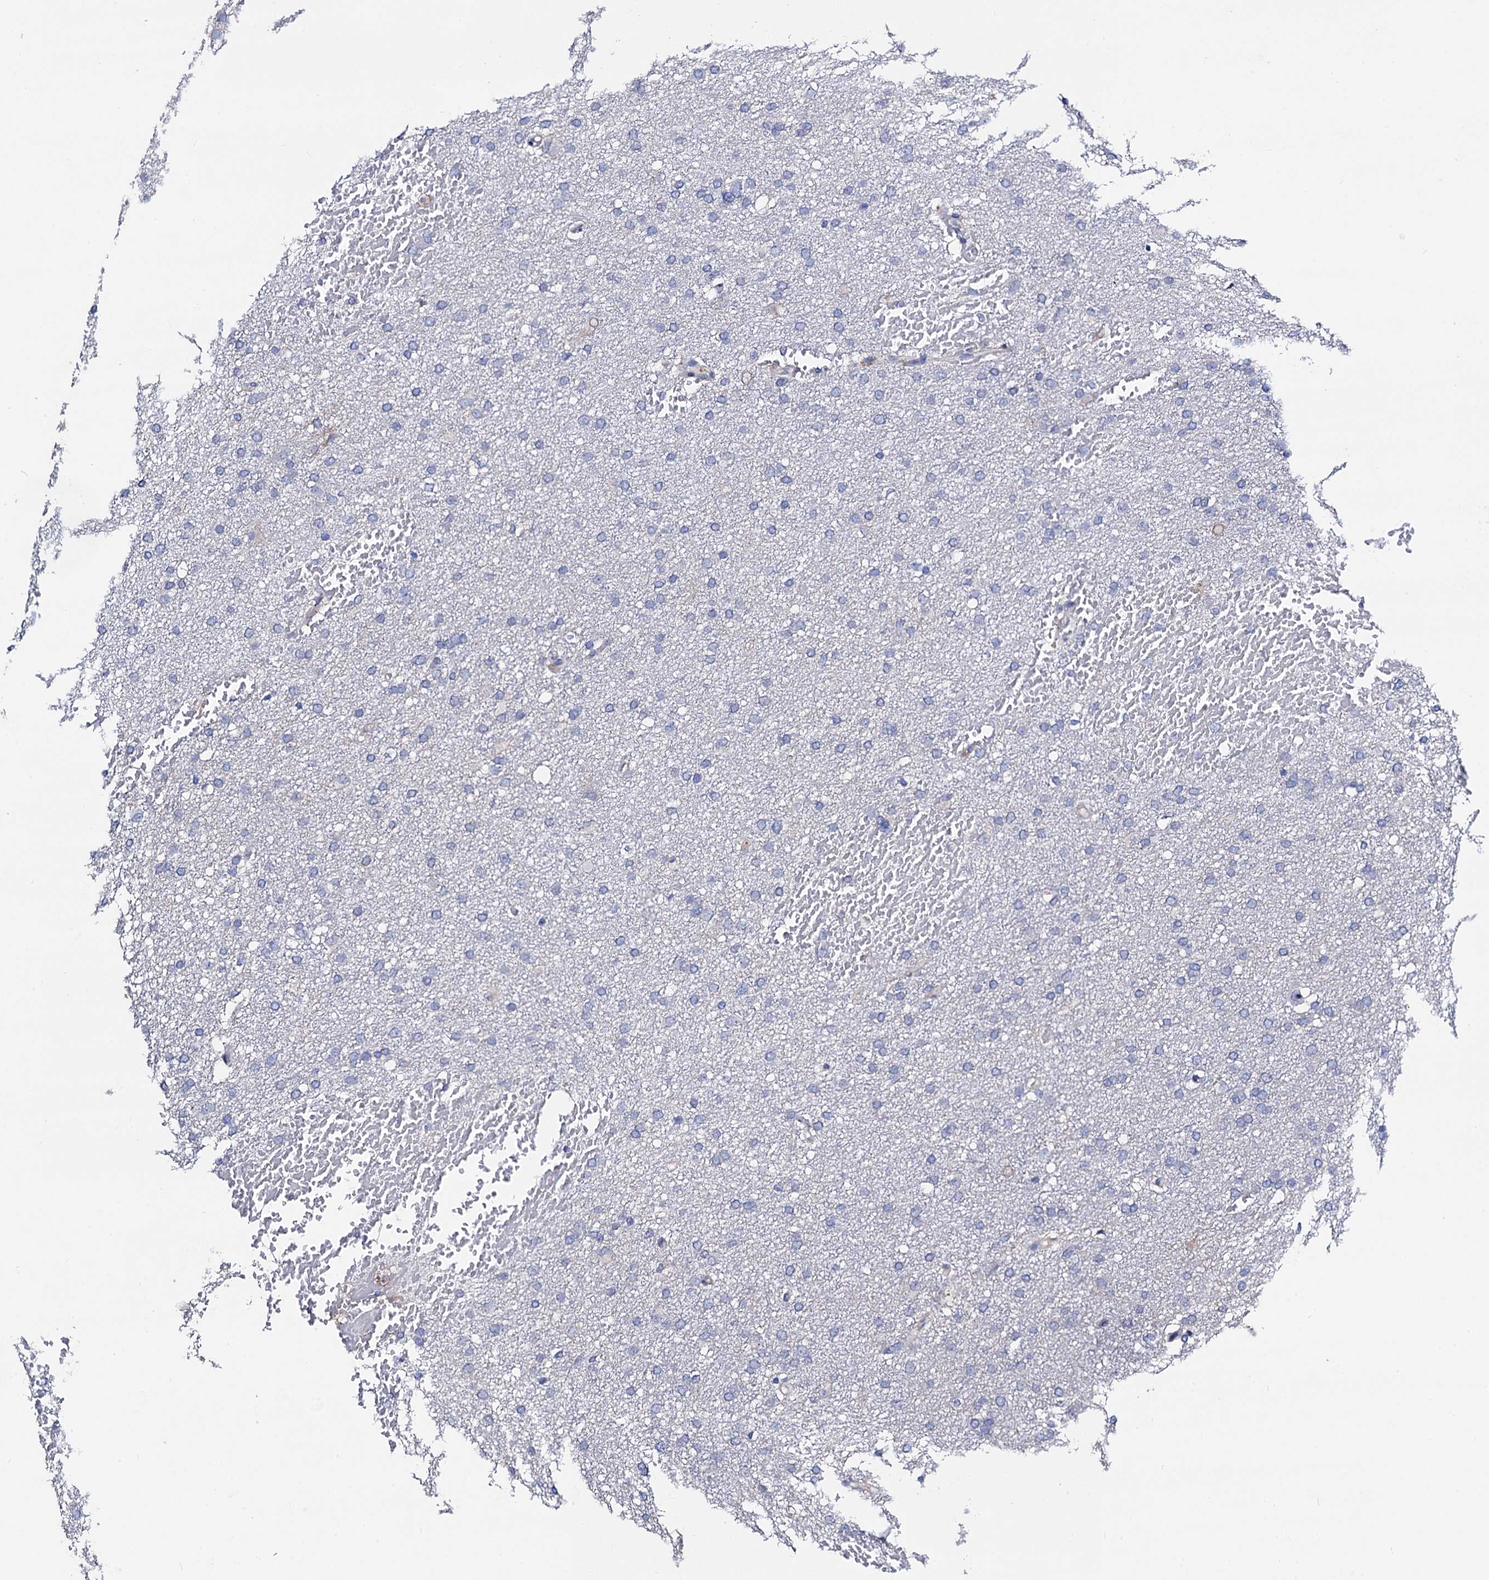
{"staining": {"intensity": "negative", "quantity": "none", "location": "none"}, "tissue": "glioma", "cell_type": "Tumor cells", "image_type": "cancer", "snomed": [{"axis": "morphology", "description": "Glioma, malignant, High grade"}, {"axis": "topography", "description": "Cerebral cortex"}], "caption": "The image reveals no staining of tumor cells in malignant glioma (high-grade).", "gene": "FREM3", "patient": {"sex": "female", "age": 36}}